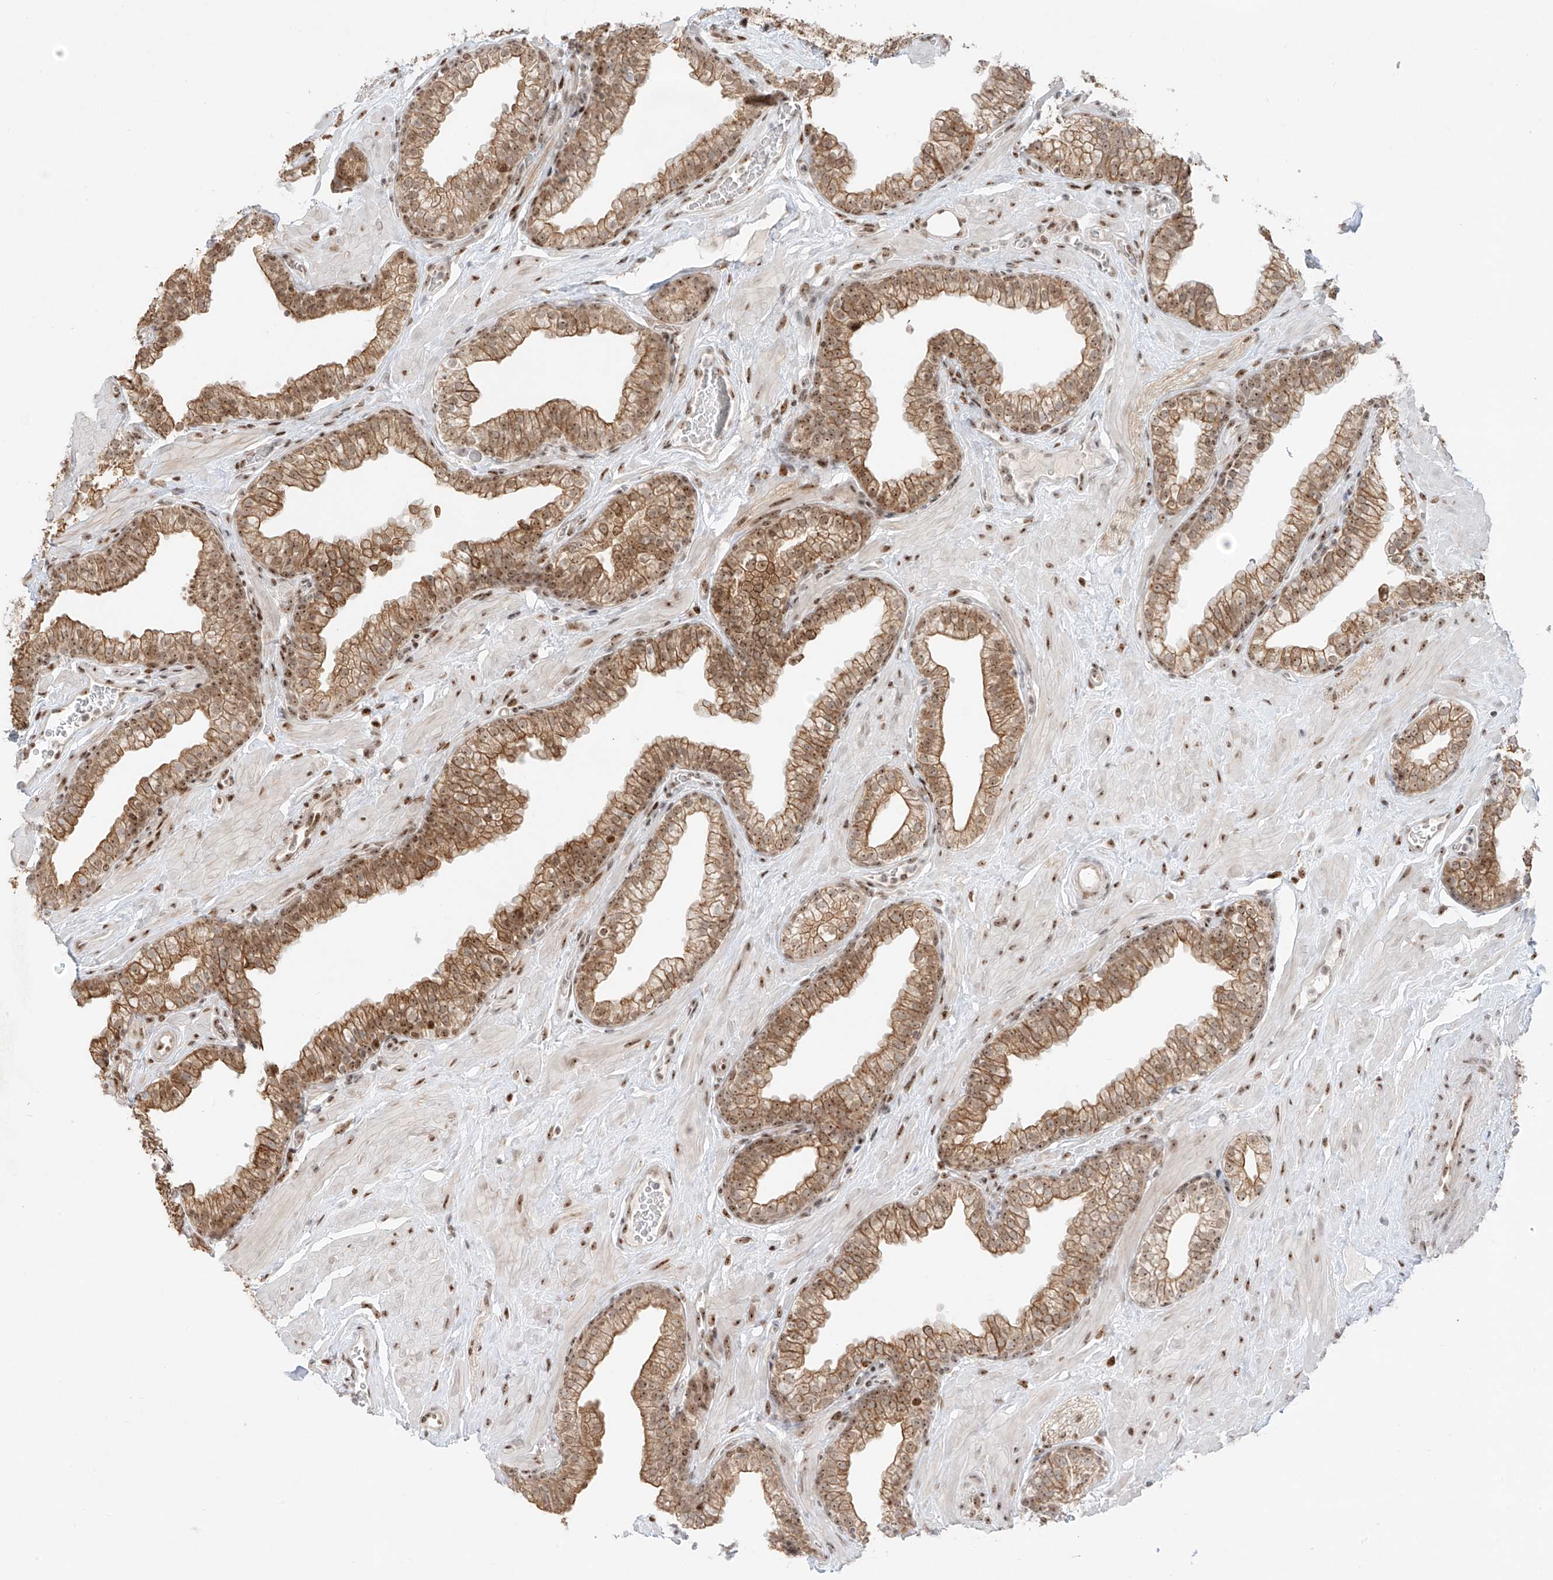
{"staining": {"intensity": "moderate", "quantity": ">75%", "location": "cytoplasmic/membranous,nuclear"}, "tissue": "prostate", "cell_type": "Glandular cells", "image_type": "normal", "snomed": [{"axis": "morphology", "description": "Normal tissue, NOS"}, {"axis": "morphology", "description": "Urothelial carcinoma, Low grade"}, {"axis": "topography", "description": "Urinary bladder"}, {"axis": "topography", "description": "Prostate"}], "caption": "This micrograph displays benign prostate stained with immunohistochemistry (IHC) to label a protein in brown. The cytoplasmic/membranous,nuclear of glandular cells show moderate positivity for the protein. Nuclei are counter-stained blue.", "gene": "ZNF512", "patient": {"sex": "male", "age": 60}}